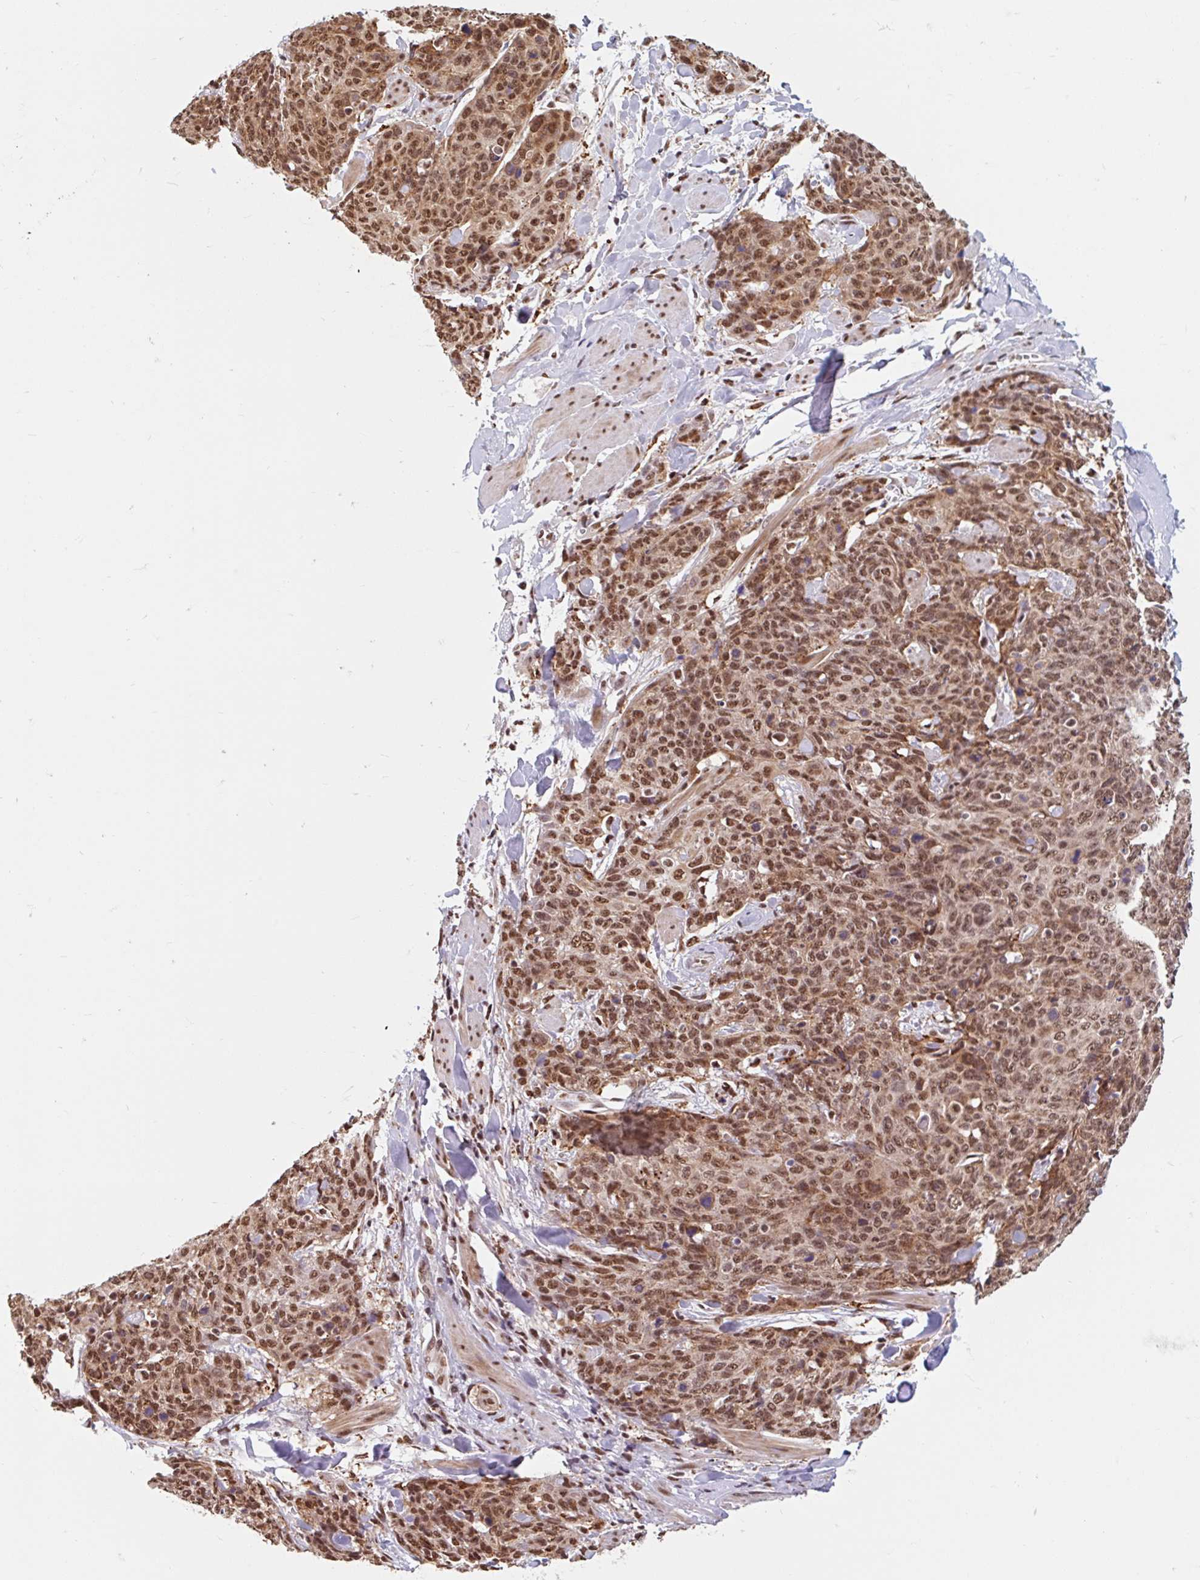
{"staining": {"intensity": "moderate", "quantity": ">75%", "location": "nuclear"}, "tissue": "skin cancer", "cell_type": "Tumor cells", "image_type": "cancer", "snomed": [{"axis": "morphology", "description": "Squamous cell carcinoma, NOS"}, {"axis": "topography", "description": "Skin"}, {"axis": "topography", "description": "Vulva"}], "caption": "Protein staining of squamous cell carcinoma (skin) tissue displays moderate nuclear positivity in approximately >75% of tumor cells.", "gene": "BICRA", "patient": {"sex": "female", "age": 85}}